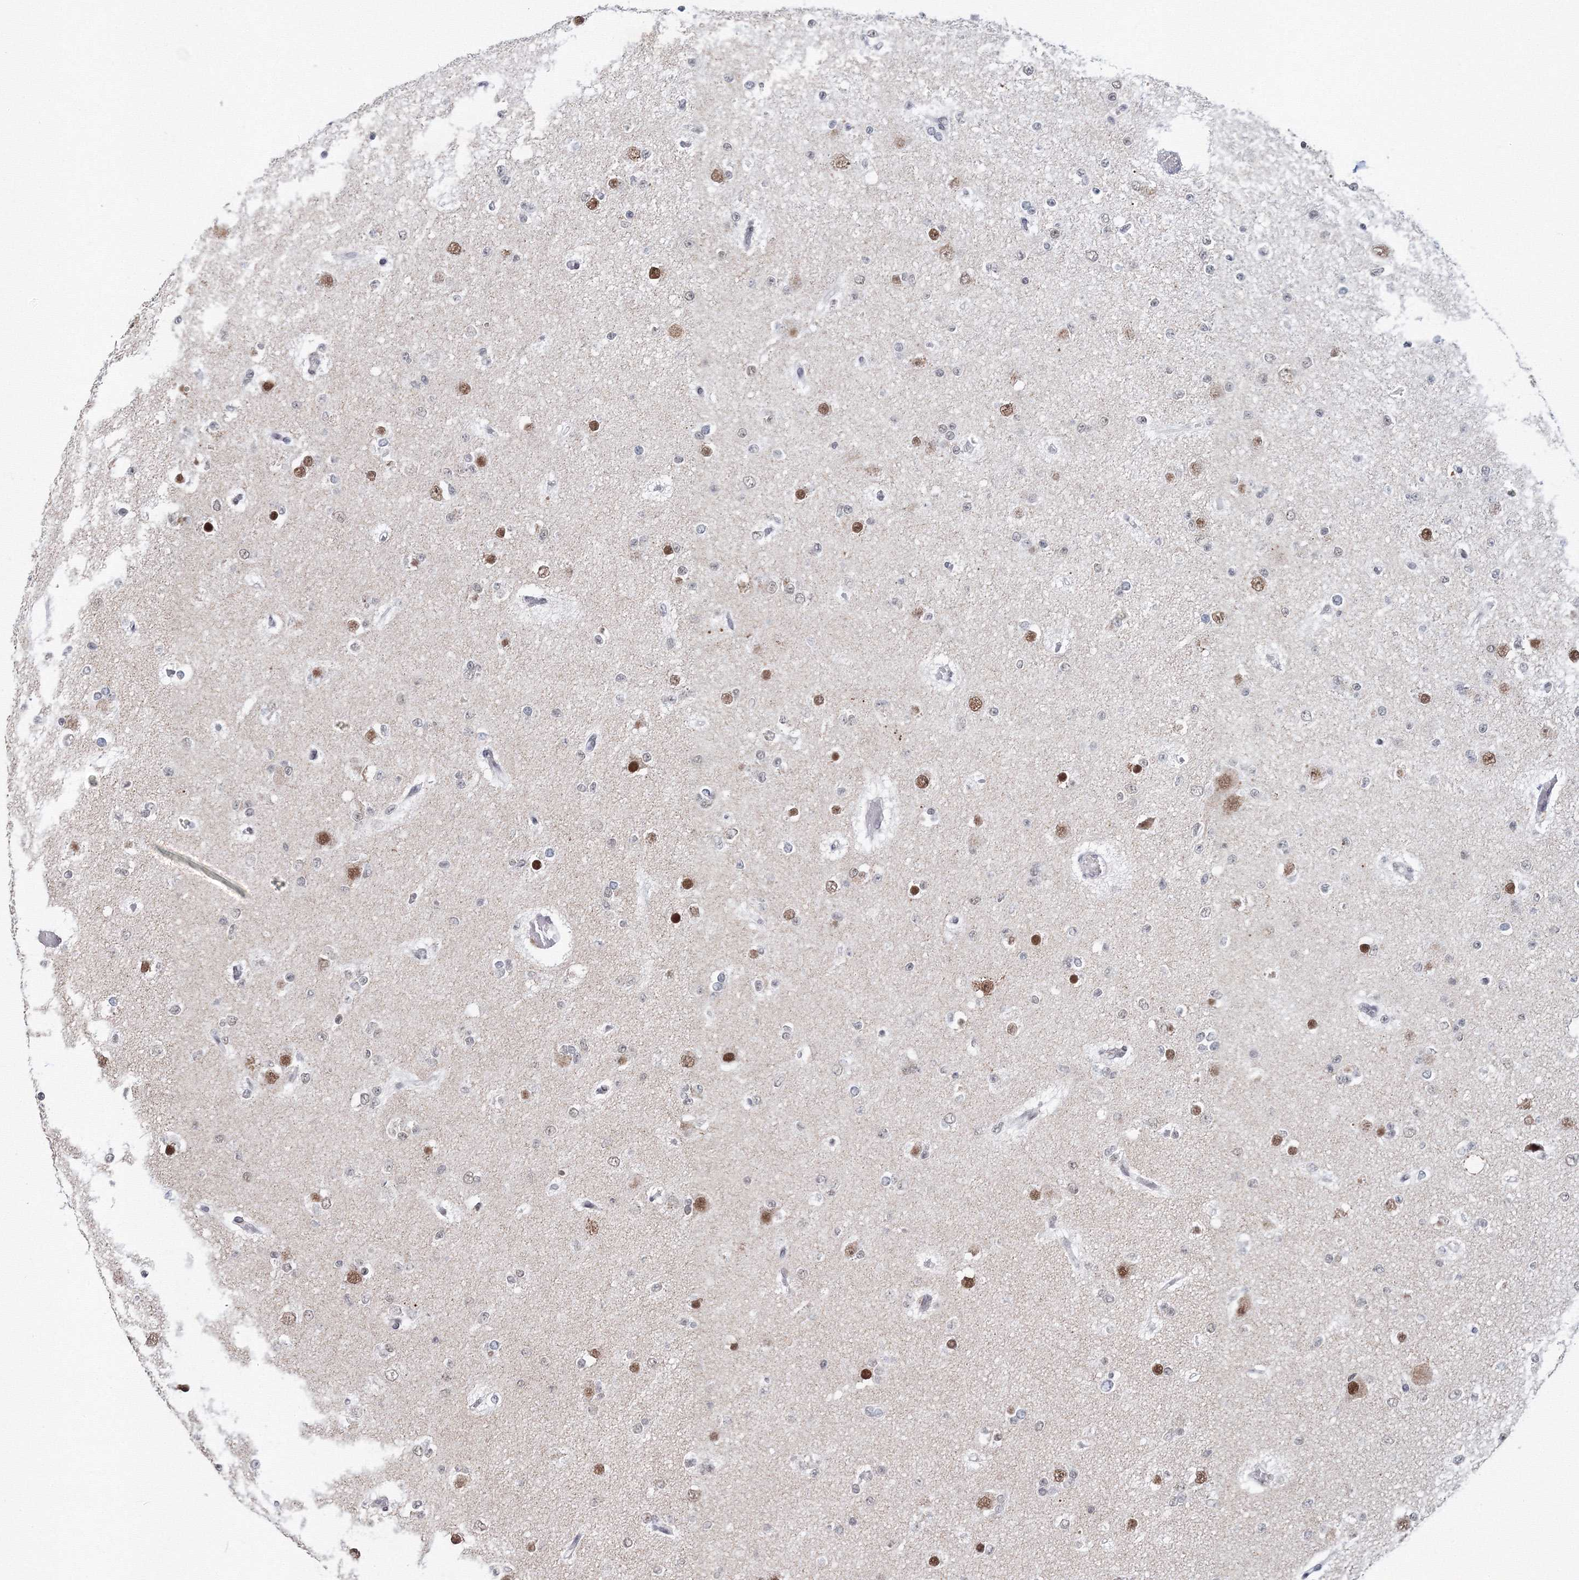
{"staining": {"intensity": "negative", "quantity": "none", "location": "none"}, "tissue": "glioma", "cell_type": "Tumor cells", "image_type": "cancer", "snomed": [{"axis": "morphology", "description": "Glioma, malignant, Low grade"}, {"axis": "topography", "description": "Brain"}], "caption": "This is a image of immunohistochemistry staining of glioma, which shows no positivity in tumor cells. (DAB (3,3'-diaminobenzidine) immunohistochemistry with hematoxylin counter stain).", "gene": "SF3B6", "patient": {"sex": "female", "age": 22}}